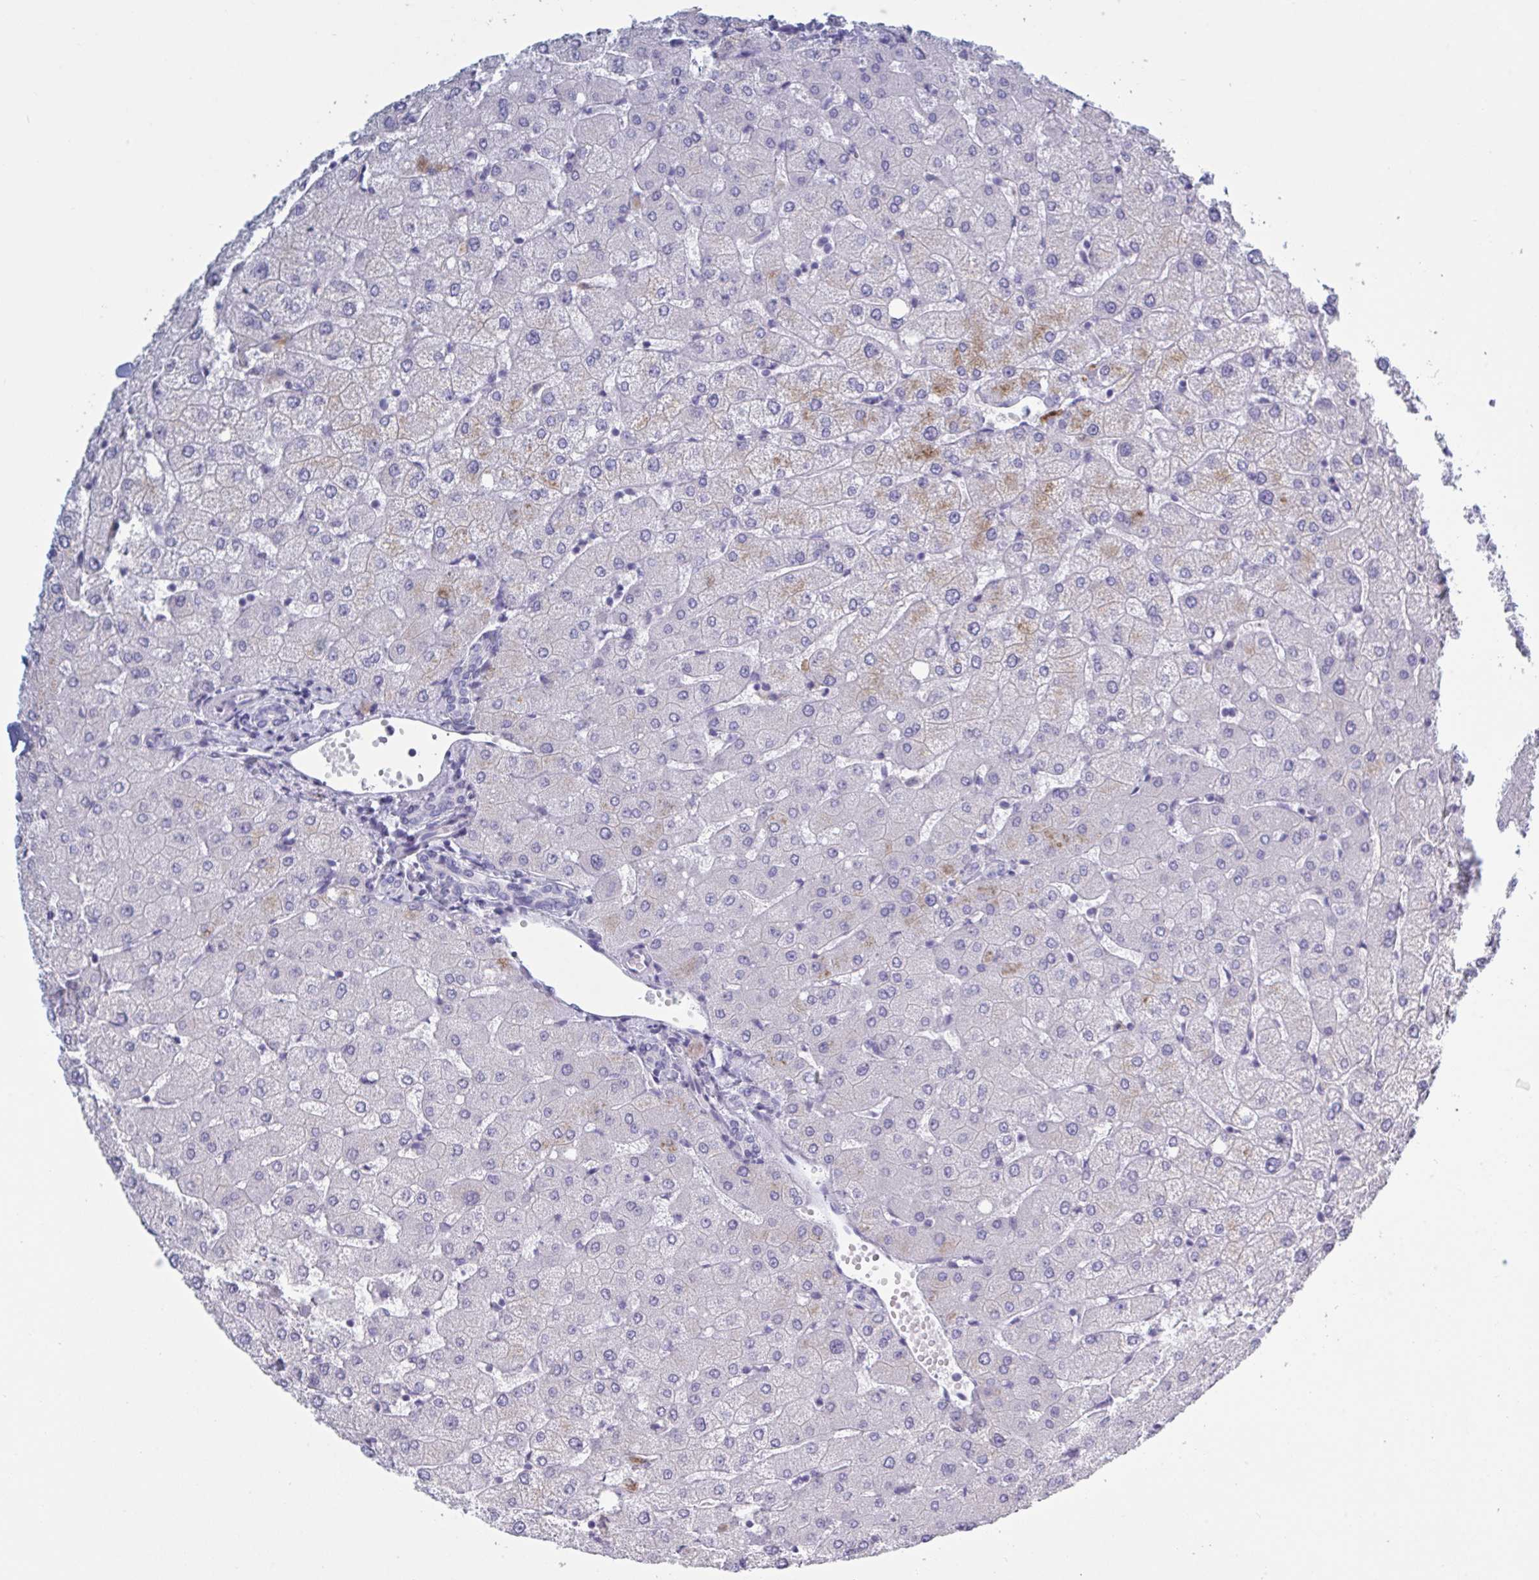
{"staining": {"intensity": "negative", "quantity": "none", "location": "none"}, "tissue": "liver", "cell_type": "Cholangiocytes", "image_type": "normal", "snomed": [{"axis": "morphology", "description": "Normal tissue, NOS"}, {"axis": "topography", "description": "Liver"}], "caption": "Immunohistochemistry histopathology image of benign liver: human liver stained with DAB (3,3'-diaminobenzidine) demonstrates no significant protein positivity in cholangiocytes.", "gene": "NDUFC2", "patient": {"sex": "female", "age": 54}}